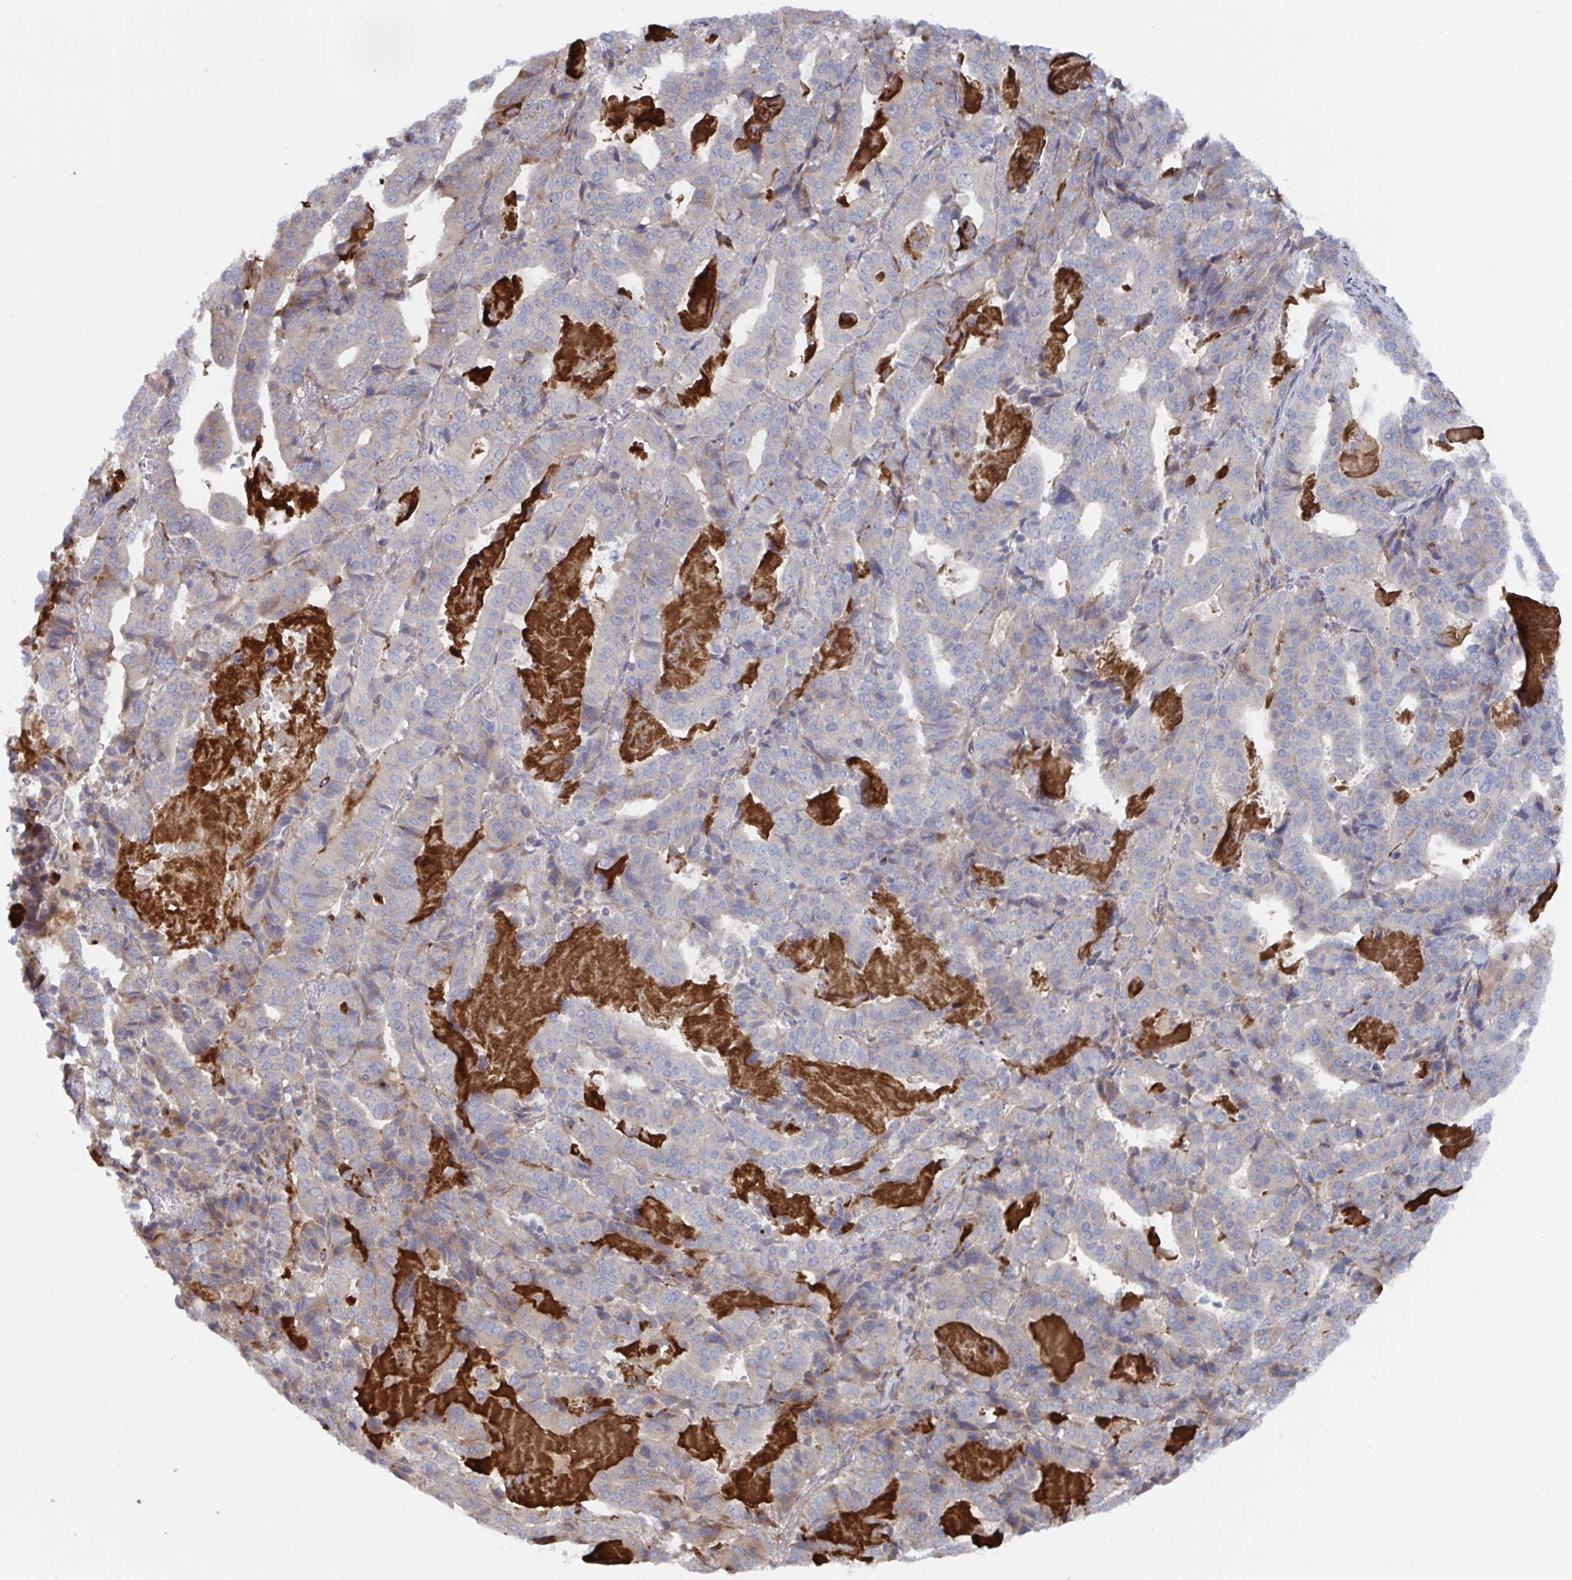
{"staining": {"intensity": "weak", "quantity": "<25%", "location": "cytoplasmic/membranous"}, "tissue": "stomach cancer", "cell_type": "Tumor cells", "image_type": "cancer", "snomed": [{"axis": "morphology", "description": "Adenocarcinoma, NOS"}, {"axis": "topography", "description": "Stomach"}], "caption": "Immunohistochemistry (IHC) of human stomach cancer (adenocarcinoma) displays no expression in tumor cells.", "gene": "FJX1", "patient": {"sex": "male", "age": 48}}